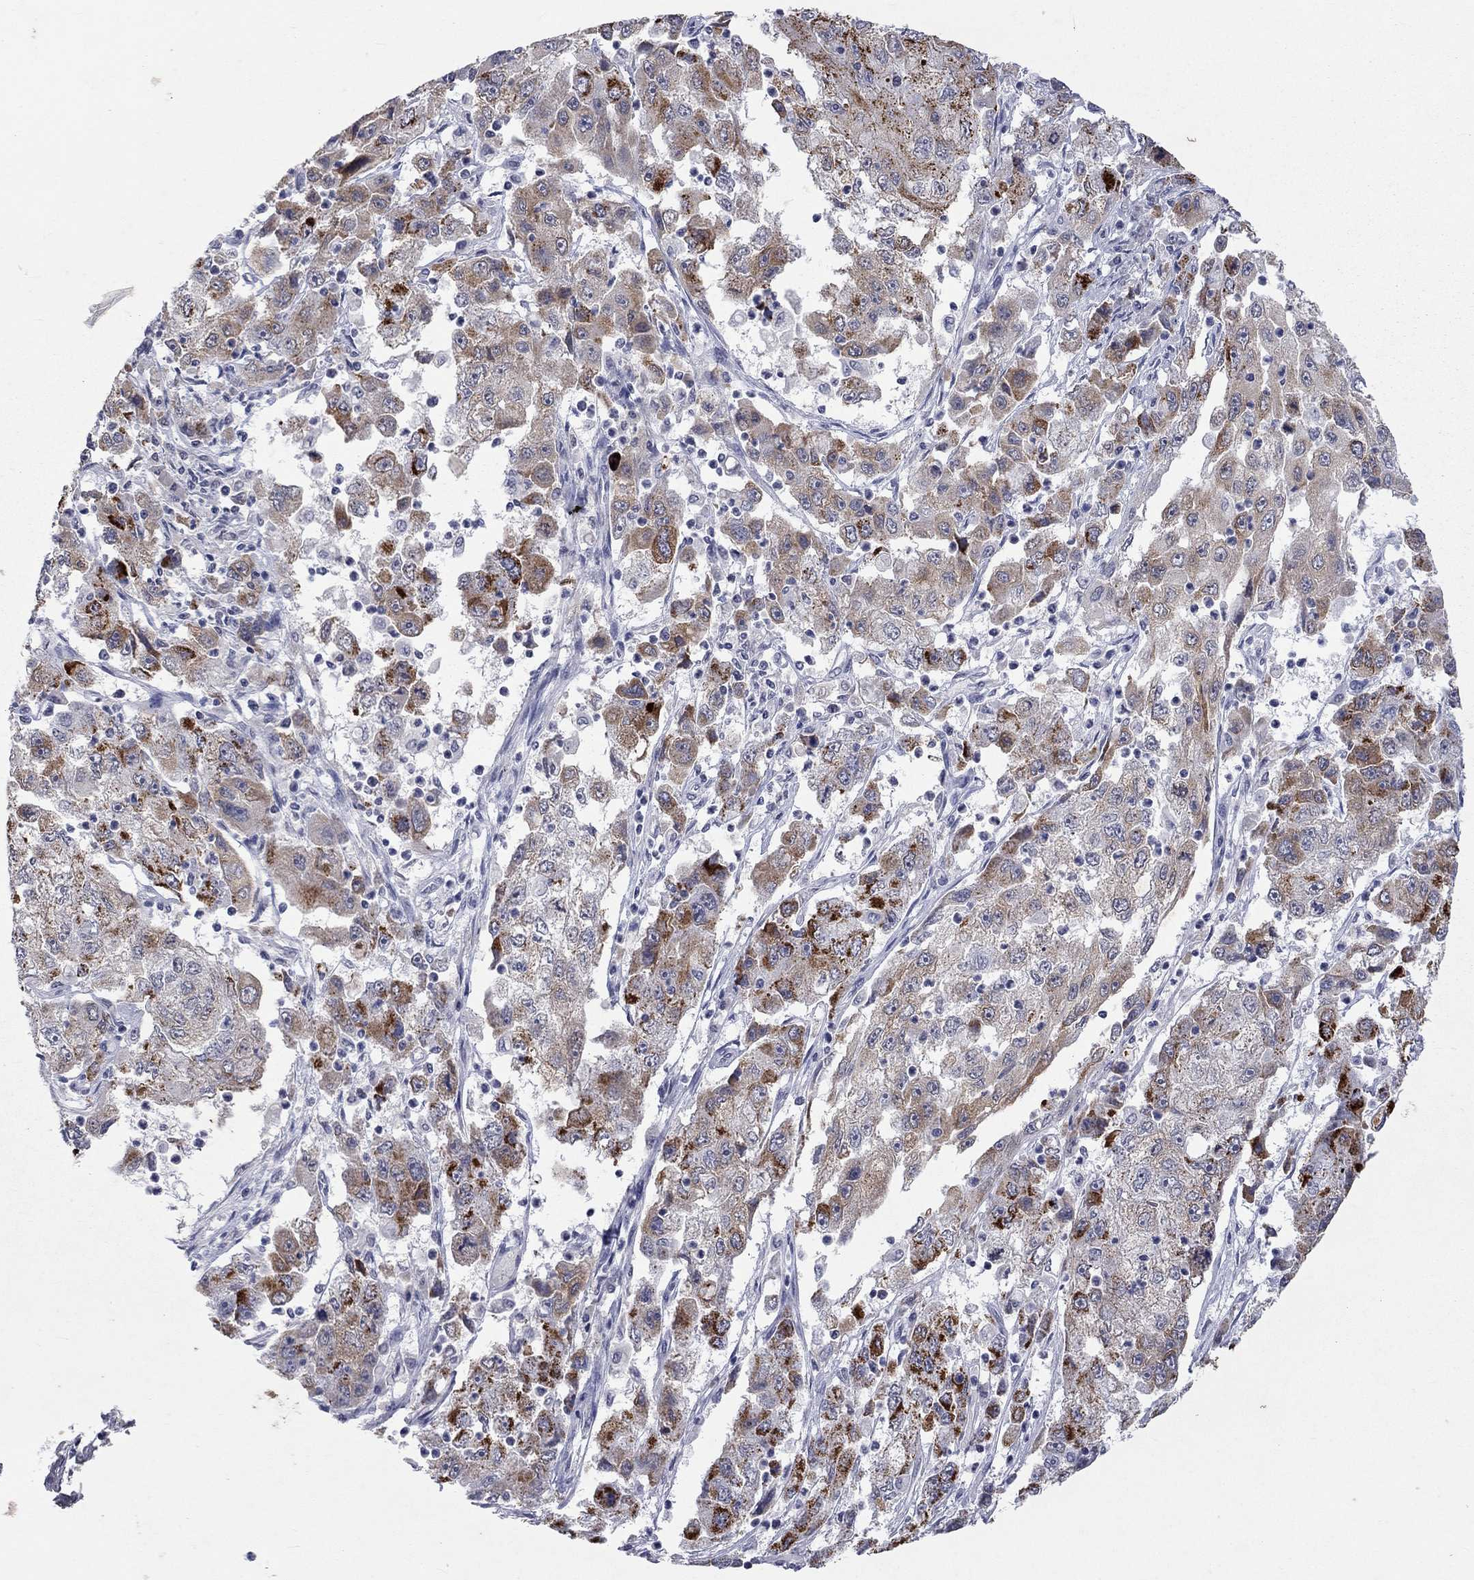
{"staining": {"intensity": "strong", "quantity": "<25%", "location": "cytoplasmic/membranous"}, "tissue": "cervical cancer", "cell_type": "Tumor cells", "image_type": "cancer", "snomed": [{"axis": "morphology", "description": "Squamous cell carcinoma, NOS"}, {"axis": "topography", "description": "Cervix"}], "caption": "Strong cytoplasmic/membranous protein positivity is seen in approximately <25% of tumor cells in cervical squamous cell carcinoma.", "gene": "TMEM143", "patient": {"sex": "female", "age": 36}}